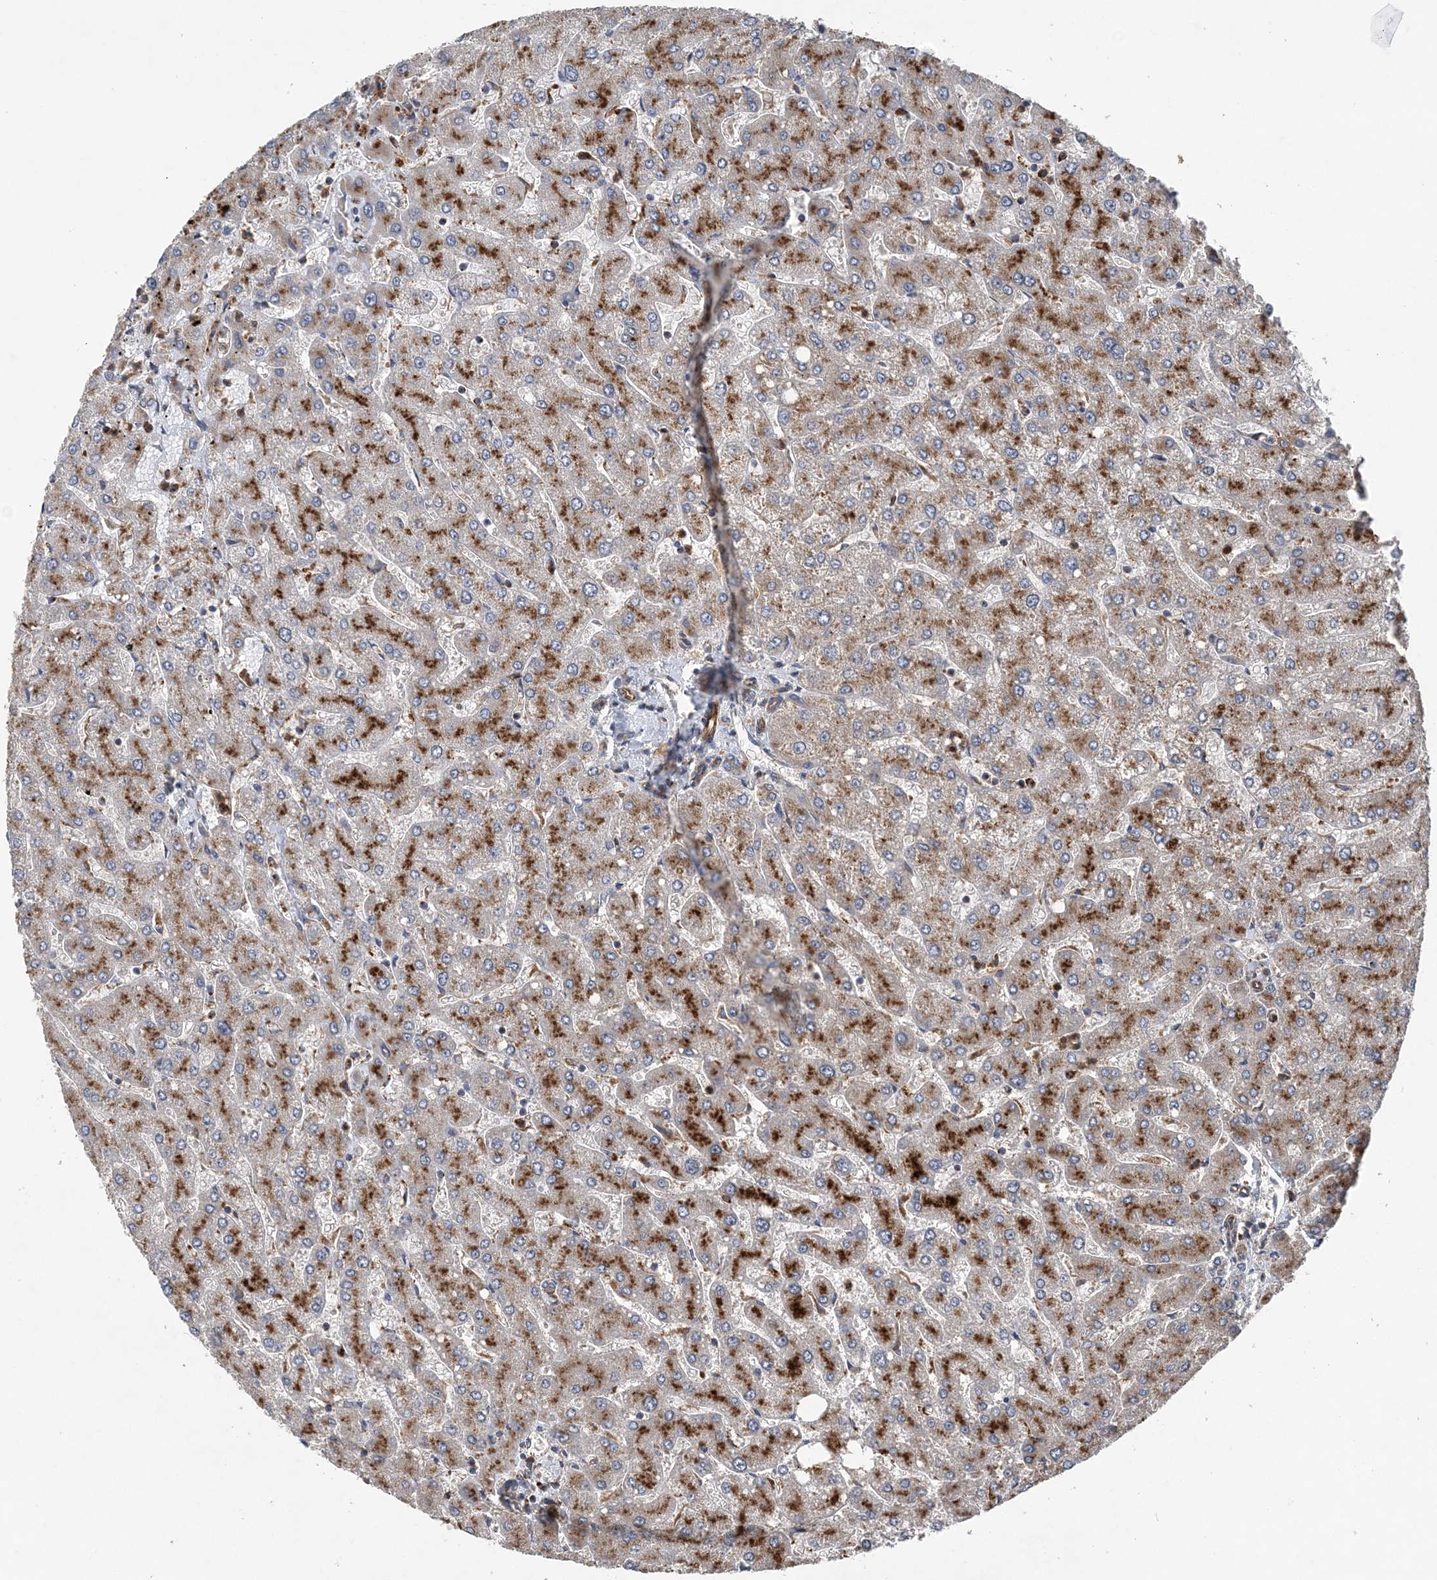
{"staining": {"intensity": "weak", "quantity": ">75%", "location": "cytoplasmic/membranous"}, "tissue": "liver", "cell_type": "Cholangiocytes", "image_type": "normal", "snomed": [{"axis": "morphology", "description": "Normal tissue, NOS"}, {"axis": "topography", "description": "Liver"}], "caption": "High-power microscopy captured an immunohistochemistry micrograph of benign liver, revealing weak cytoplasmic/membranous staining in approximately >75% of cholangiocytes.", "gene": "PTTG1IP", "patient": {"sex": "male", "age": 55}}